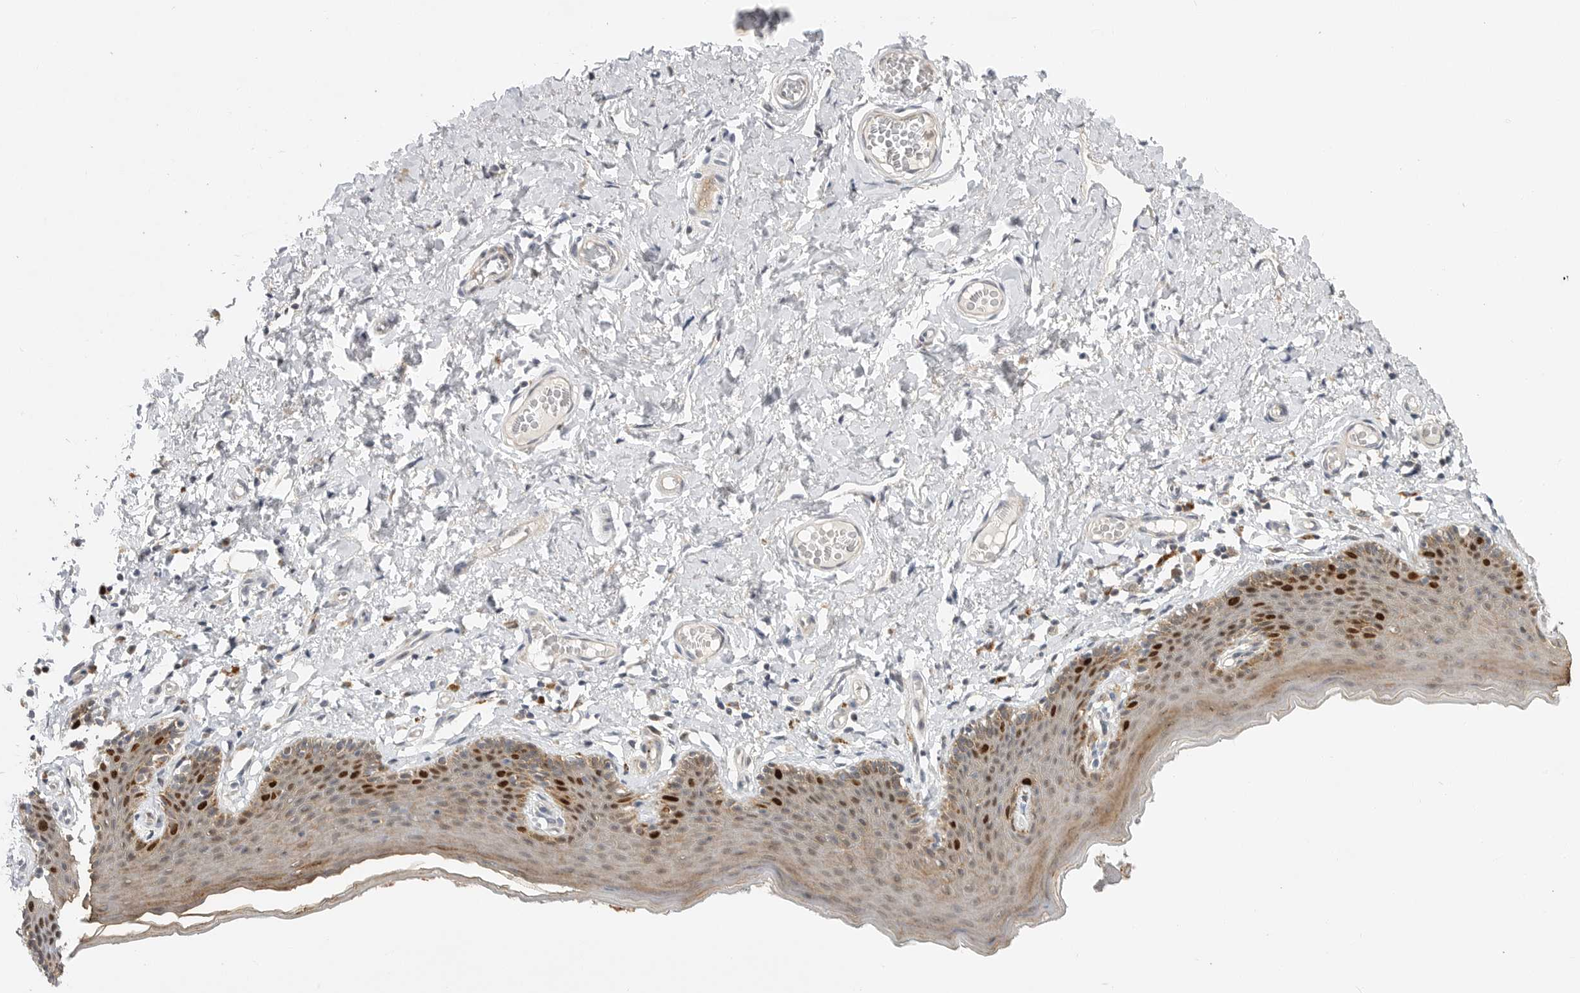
{"staining": {"intensity": "strong", "quantity": "<25%", "location": "cytoplasmic/membranous,nuclear"}, "tissue": "skin", "cell_type": "Epidermal cells", "image_type": "normal", "snomed": [{"axis": "morphology", "description": "Normal tissue, NOS"}, {"axis": "topography", "description": "Vulva"}], "caption": "Approximately <25% of epidermal cells in benign human skin demonstrate strong cytoplasmic/membranous,nuclear protein positivity as visualized by brown immunohistochemical staining.", "gene": "CSNK1G3", "patient": {"sex": "female", "age": 66}}